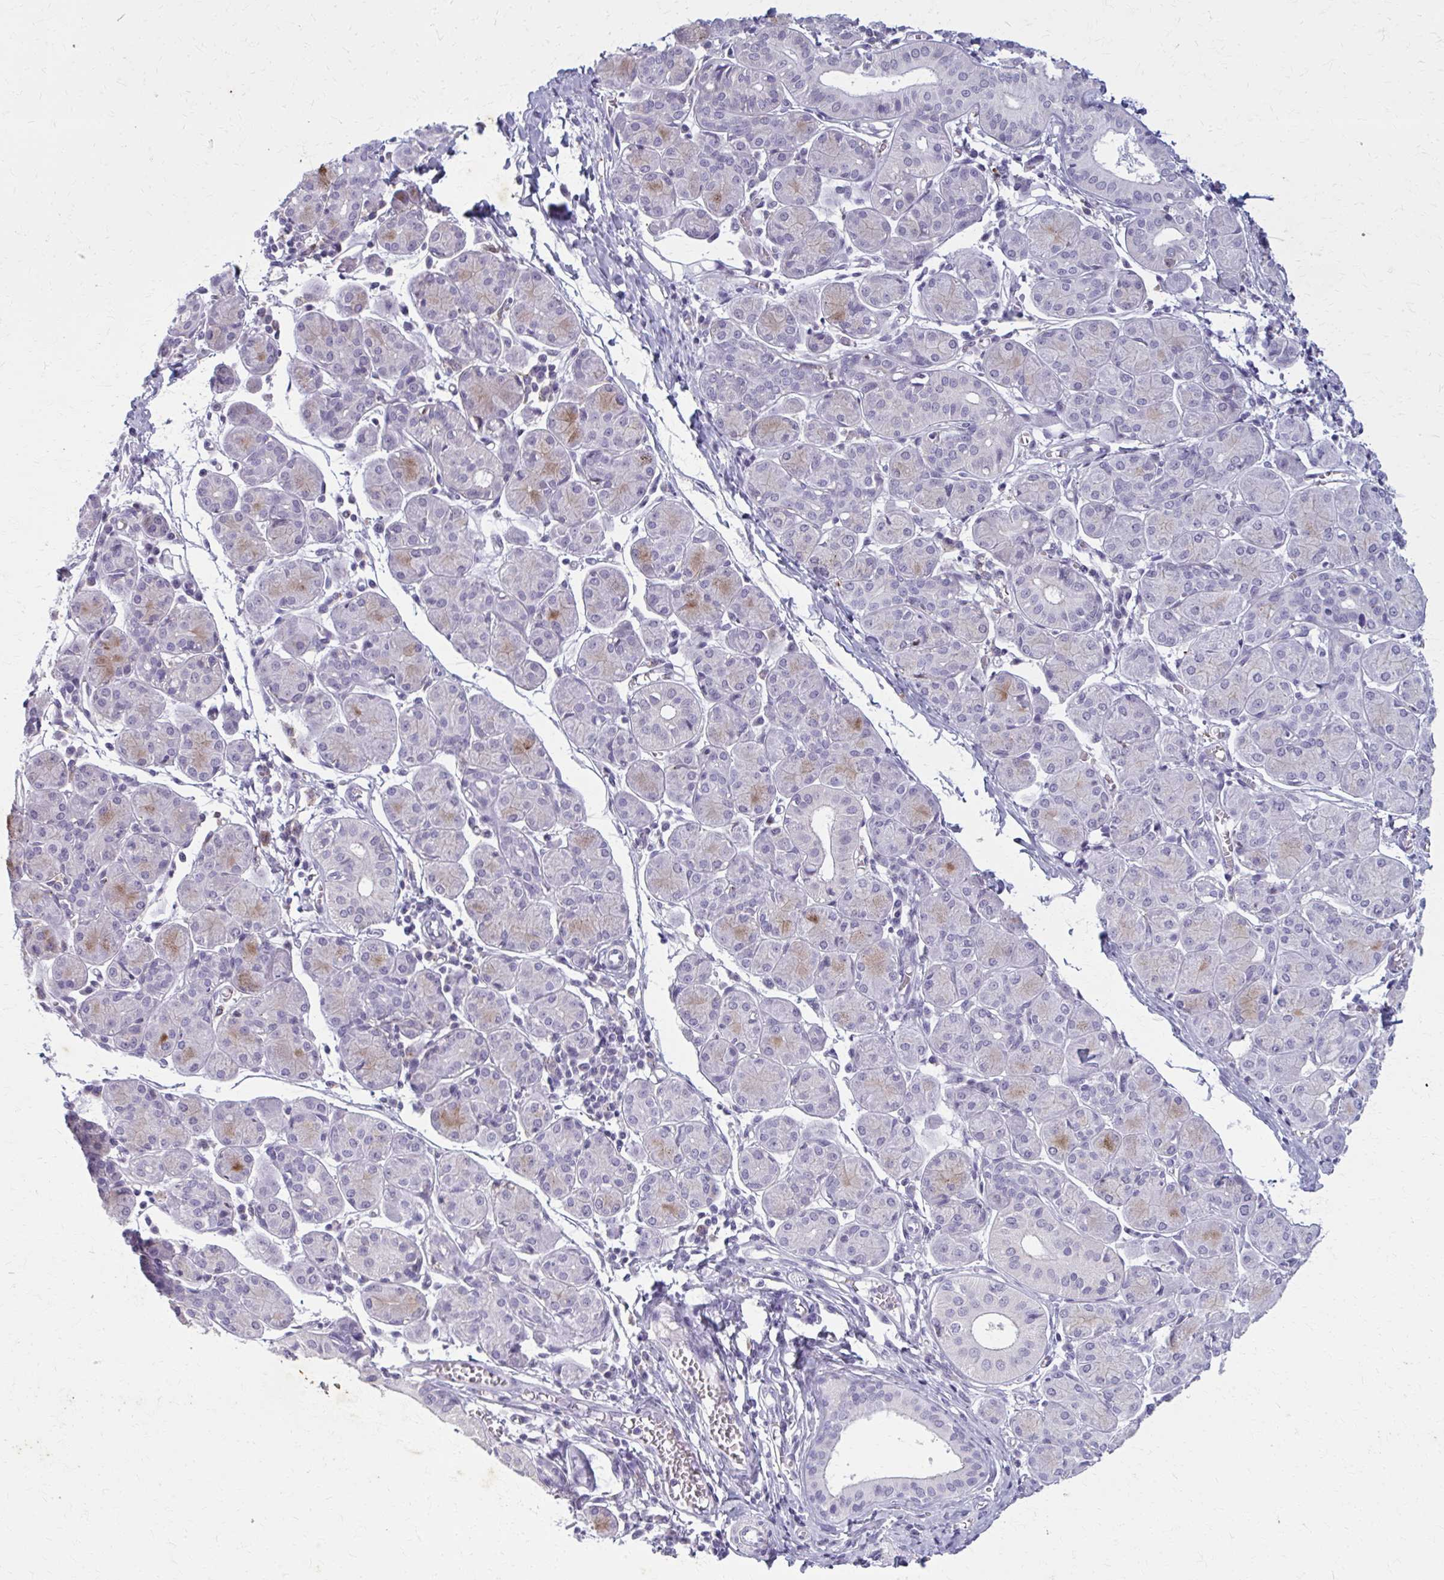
{"staining": {"intensity": "moderate", "quantity": "<25%", "location": "cytoplasmic/membranous"}, "tissue": "salivary gland", "cell_type": "Glandular cells", "image_type": "normal", "snomed": [{"axis": "morphology", "description": "Normal tissue, NOS"}, {"axis": "morphology", "description": "Inflammation, NOS"}, {"axis": "topography", "description": "Lymph node"}, {"axis": "topography", "description": "Salivary gland"}], "caption": "Immunohistochemistry (DAB) staining of unremarkable salivary gland displays moderate cytoplasmic/membranous protein expression in approximately <25% of glandular cells.", "gene": "CARD9", "patient": {"sex": "male", "age": 3}}